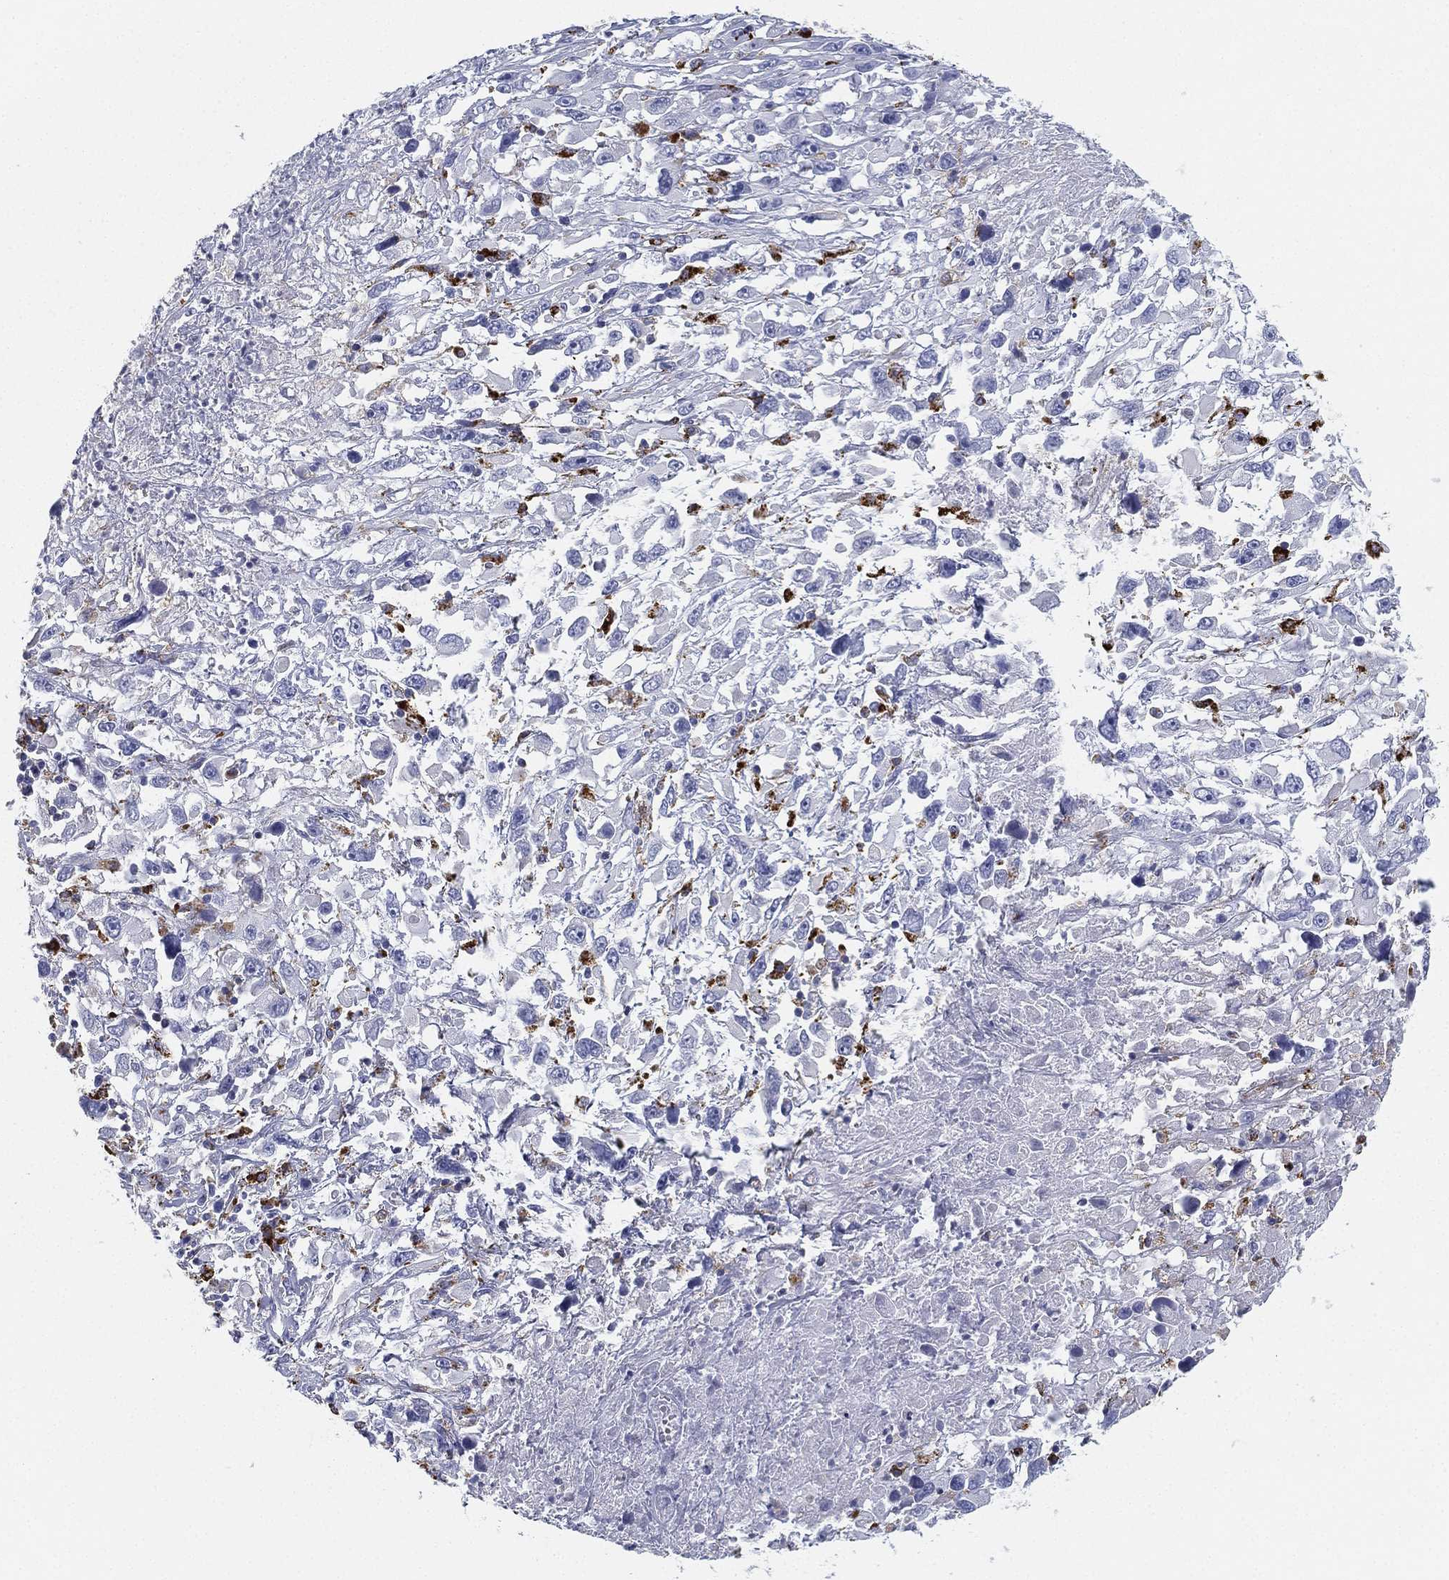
{"staining": {"intensity": "strong", "quantity": "<25%", "location": "cytoplasmic/membranous"}, "tissue": "melanoma", "cell_type": "Tumor cells", "image_type": "cancer", "snomed": [{"axis": "morphology", "description": "Malignant melanoma, Metastatic site"}, {"axis": "topography", "description": "Soft tissue"}], "caption": "Immunohistochemical staining of melanoma reveals strong cytoplasmic/membranous protein positivity in about <25% of tumor cells.", "gene": "NPC2", "patient": {"sex": "male", "age": 50}}